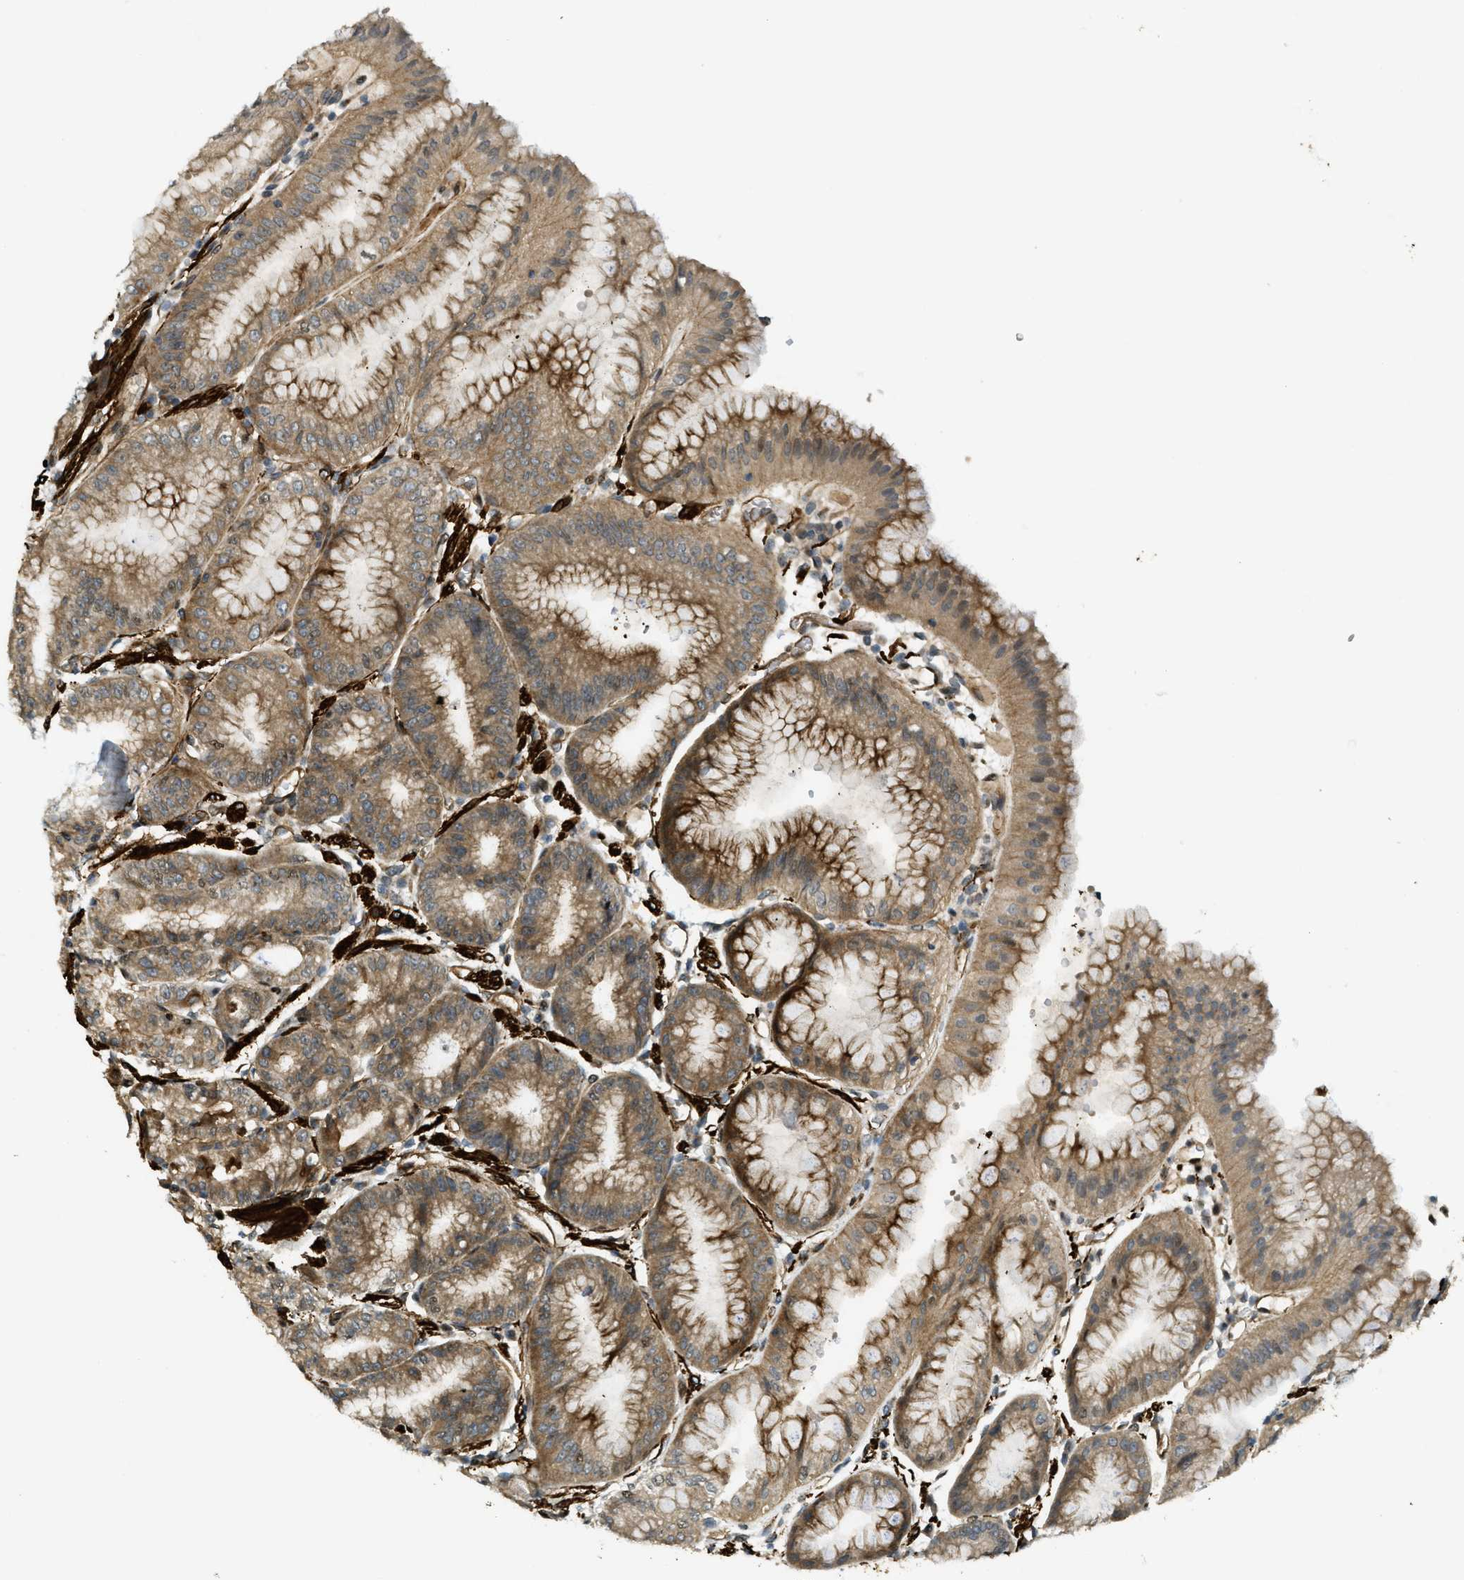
{"staining": {"intensity": "strong", "quantity": ">75%", "location": "cytoplasmic/membranous,nuclear"}, "tissue": "stomach", "cell_type": "Glandular cells", "image_type": "normal", "snomed": [{"axis": "morphology", "description": "Normal tissue, NOS"}, {"axis": "topography", "description": "Stomach, lower"}], "caption": "This photomicrograph reveals unremarkable stomach stained with IHC to label a protein in brown. The cytoplasmic/membranous,nuclear of glandular cells show strong positivity for the protein. Nuclei are counter-stained blue.", "gene": "CFAP36", "patient": {"sex": "male", "age": 71}}